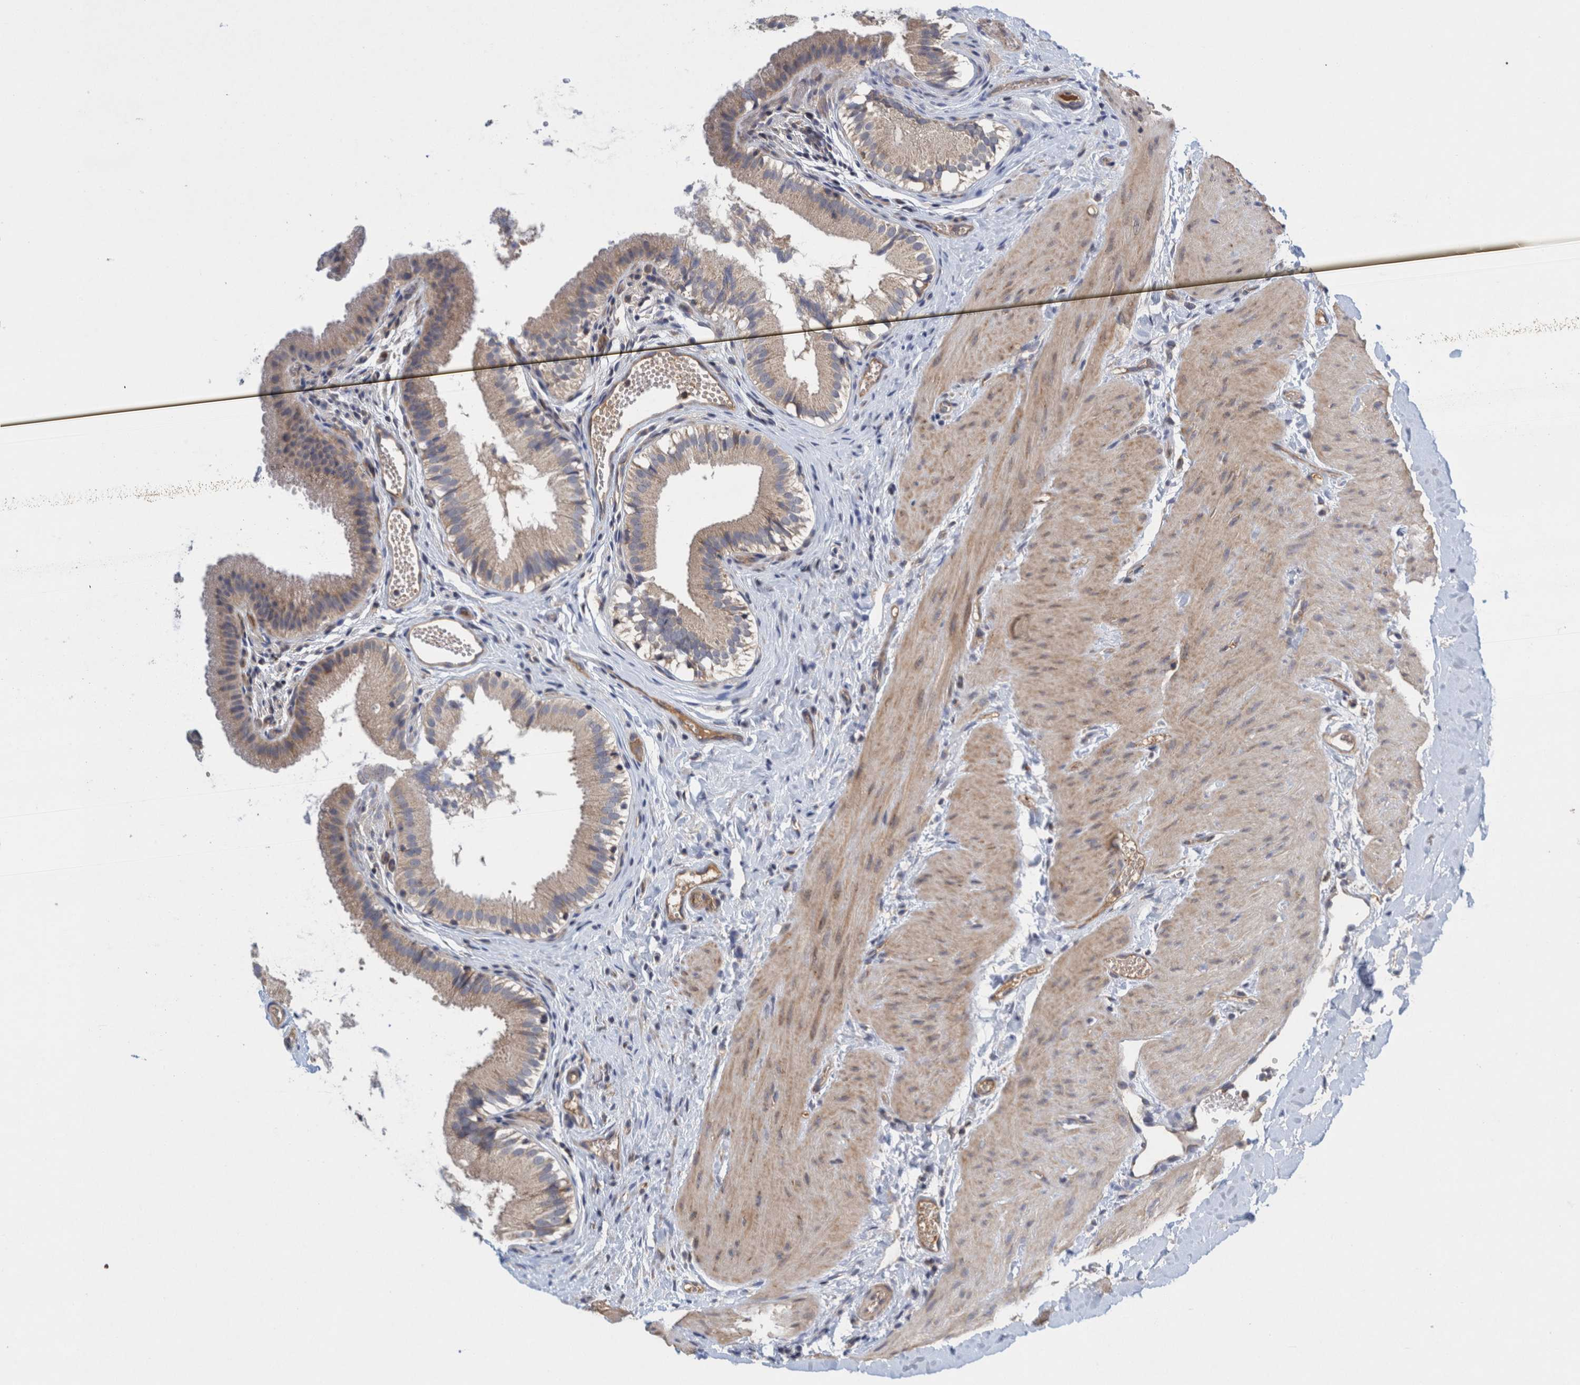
{"staining": {"intensity": "weak", "quantity": ">75%", "location": "cytoplasmic/membranous"}, "tissue": "gallbladder", "cell_type": "Glandular cells", "image_type": "normal", "snomed": [{"axis": "morphology", "description": "Normal tissue, NOS"}, {"axis": "topography", "description": "Gallbladder"}], "caption": "IHC of normal human gallbladder demonstrates low levels of weak cytoplasmic/membranous positivity in about >75% of glandular cells.", "gene": "ZNF324B", "patient": {"sex": "female", "age": 26}}